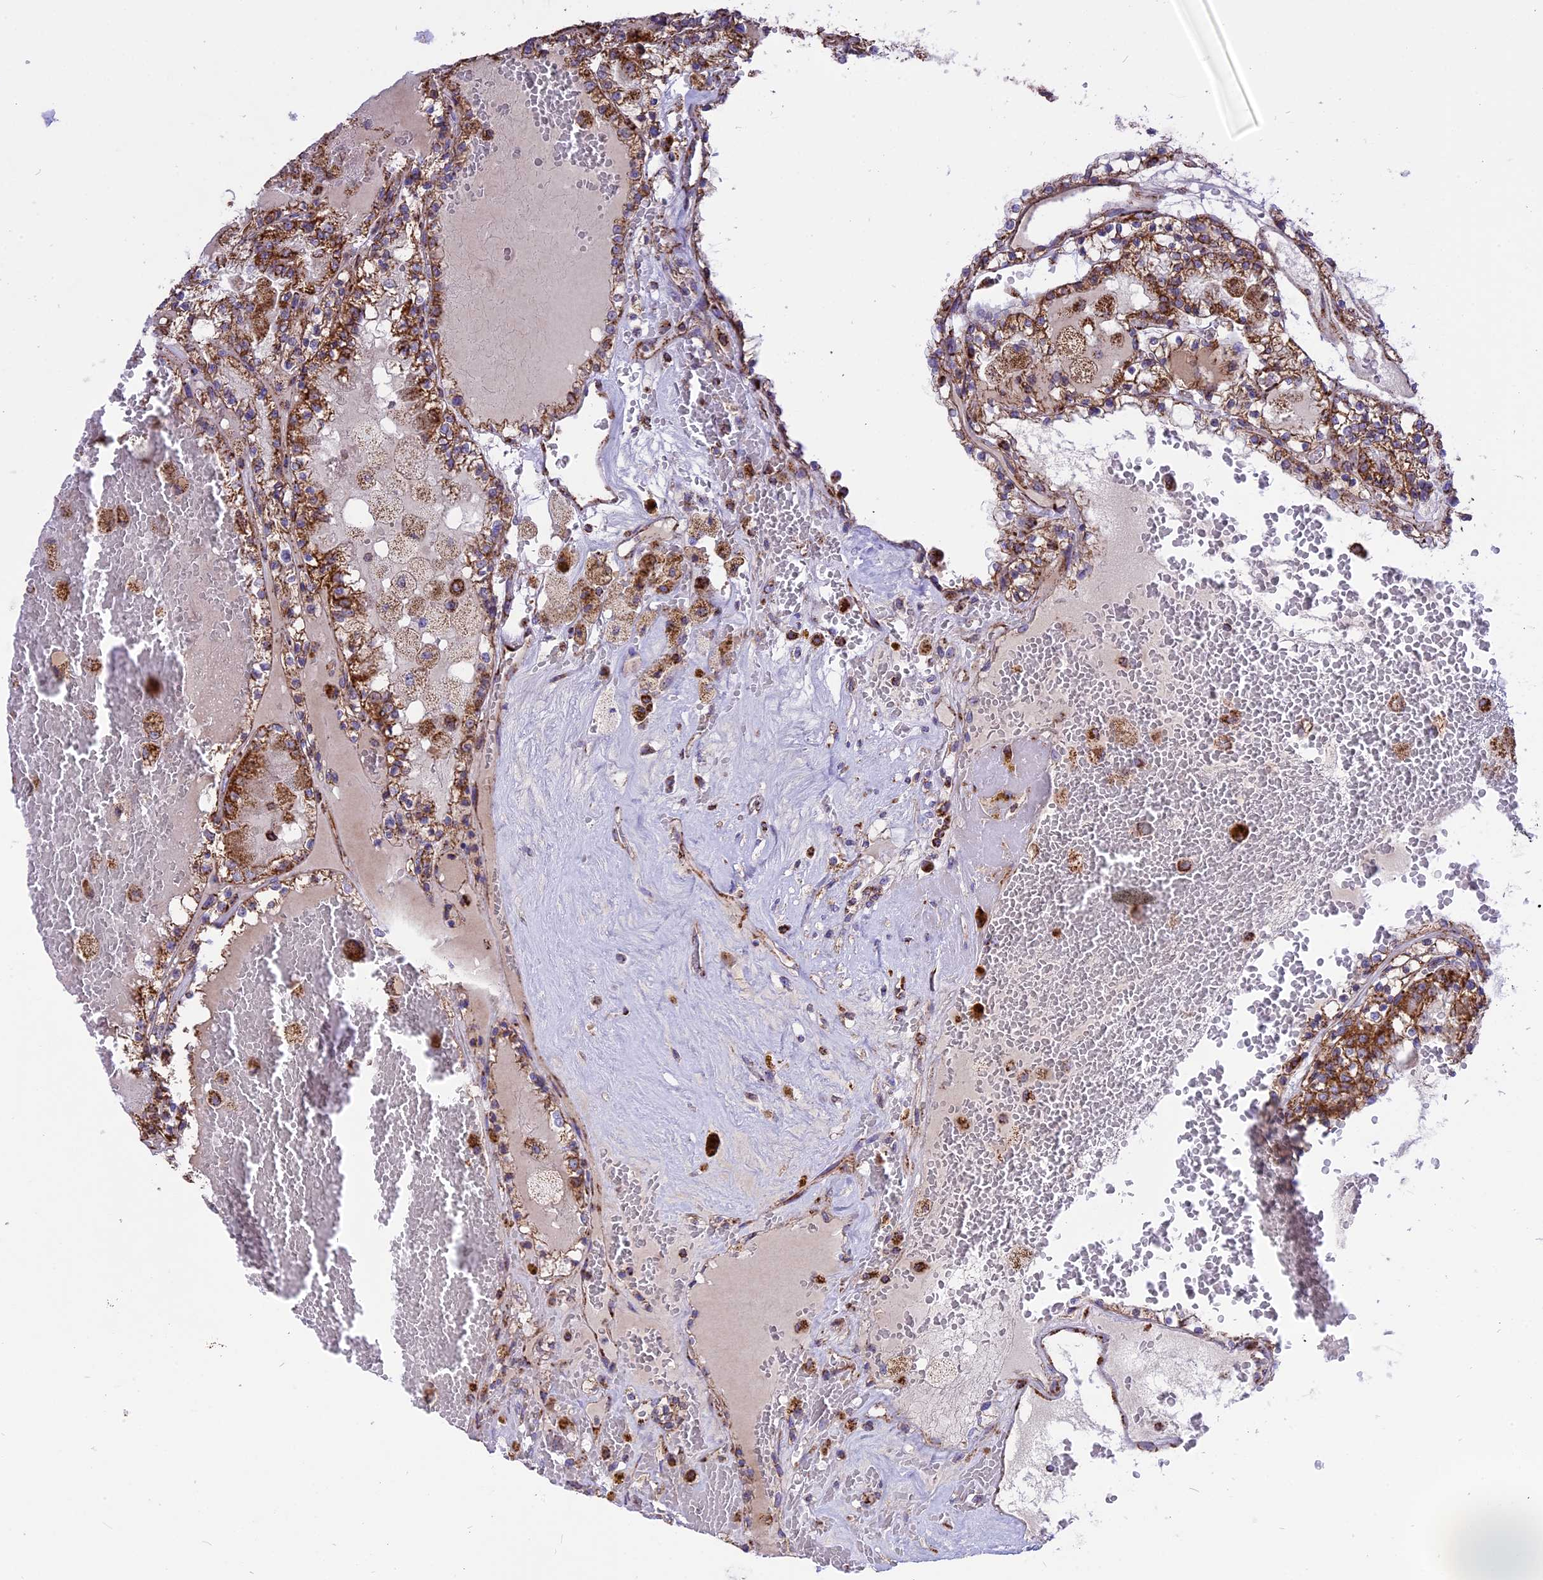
{"staining": {"intensity": "strong", "quantity": ">75%", "location": "cytoplasmic/membranous"}, "tissue": "renal cancer", "cell_type": "Tumor cells", "image_type": "cancer", "snomed": [{"axis": "morphology", "description": "Adenocarcinoma, NOS"}, {"axis": "topography", "description": "Kidney"}], "caption": "IHC (DAB (3,3'-diaminobenzidine)) staining of renal cancer displays strong cytoplasmic/membranous protein staining in approximately >75% of tumor cells.", "gene": "TTC4", "patient": {"sex": "female", "age": 56}}